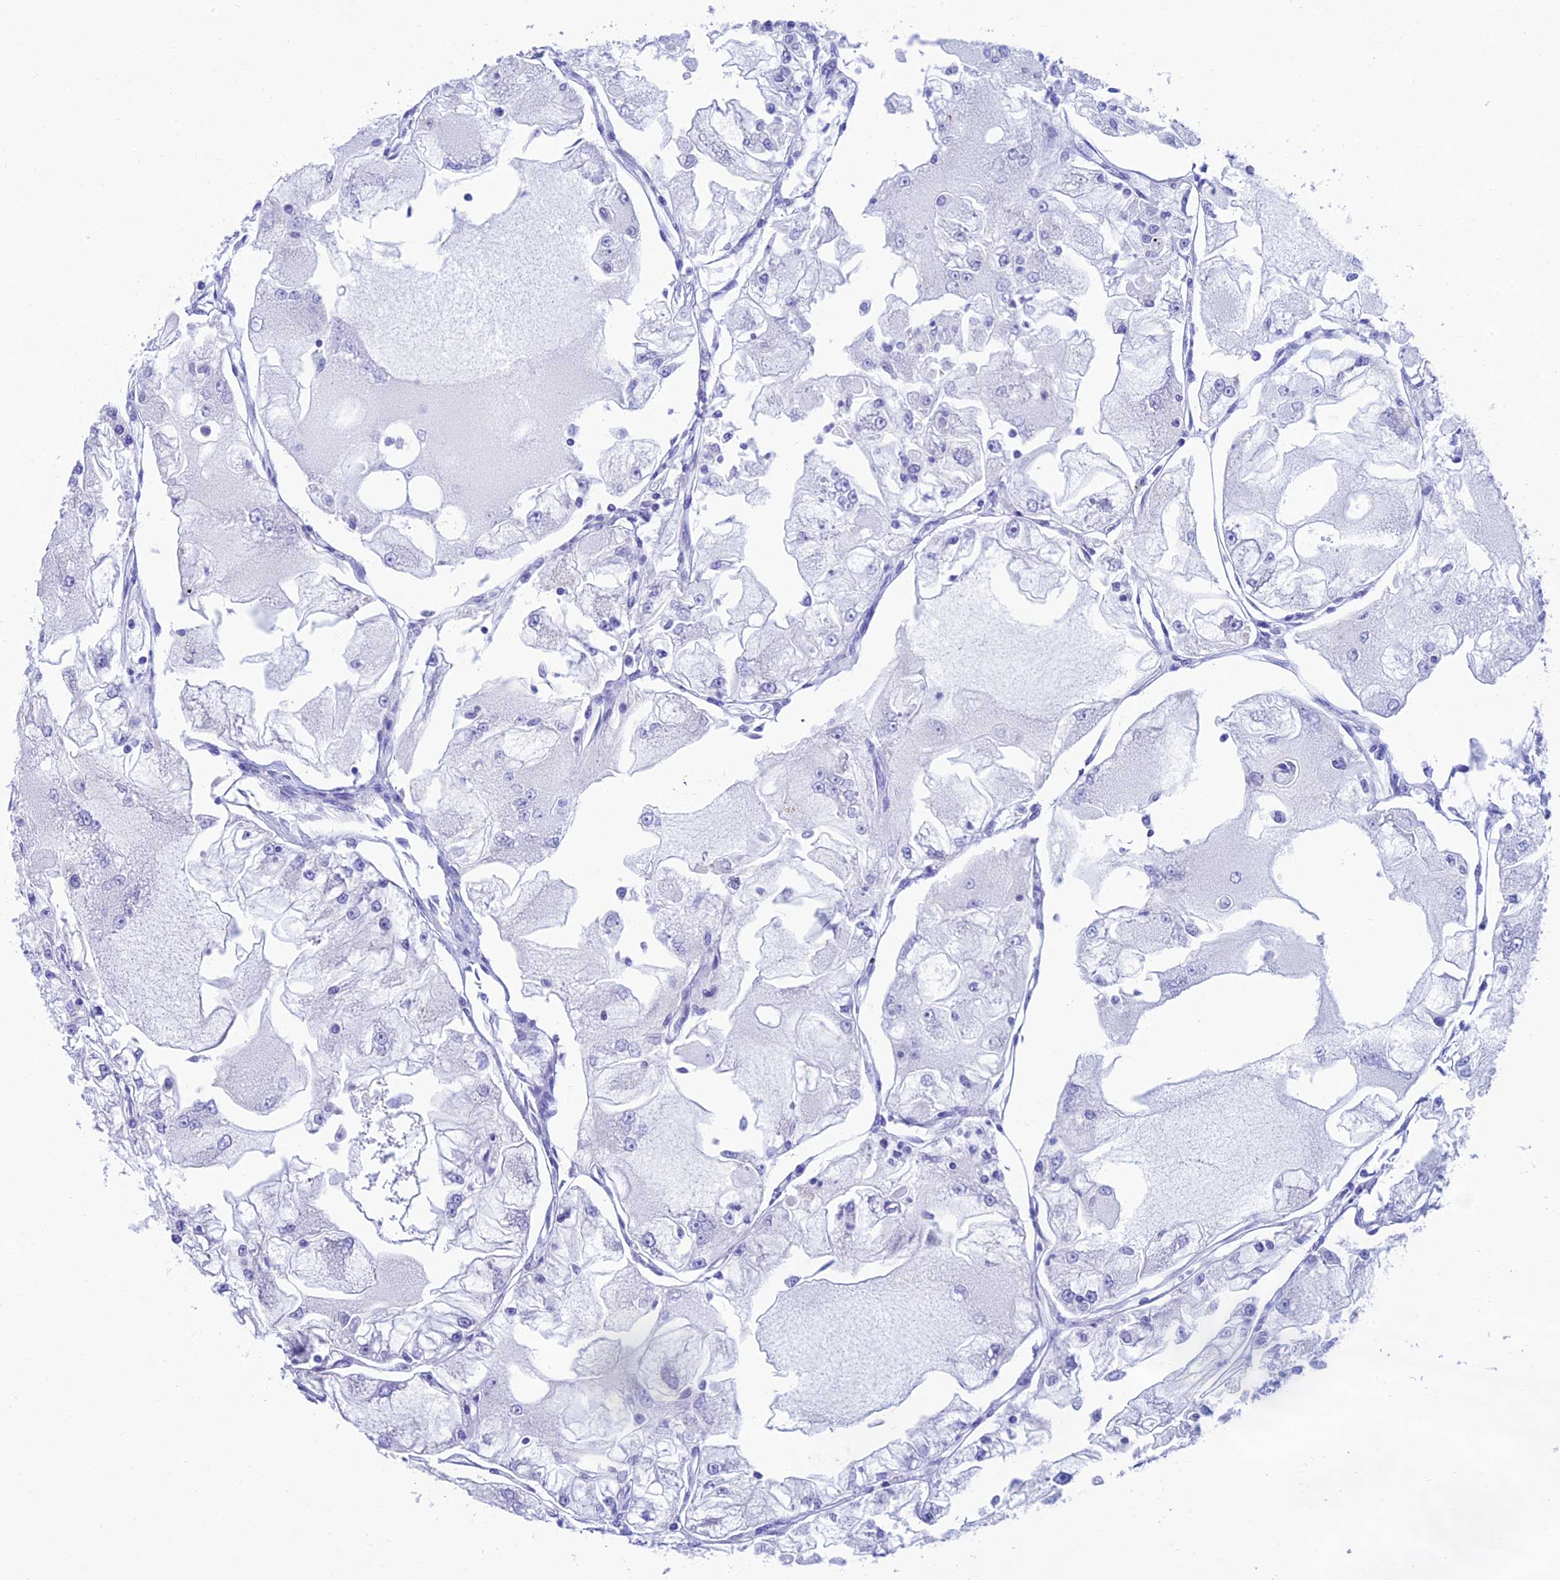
{"staining": {"intensity": "negative", "quantity": "none", "location": "none"}, "tissue": "renal cancer", "cell_type": "Tumor cells", "image_type": "cancer", "snomed": [{"axis": "morphology", "description": "Adenocarcinoma, NOS"}, {"axis": "topography", "description": "Kidney"}], "caption": "IHC micrograph of renal adenocarcinoma stained for a protein (brown), which reveals no expression in tumor cells.", "gene": "REEP4", "patient": {"sex": "female", "age": 72}}